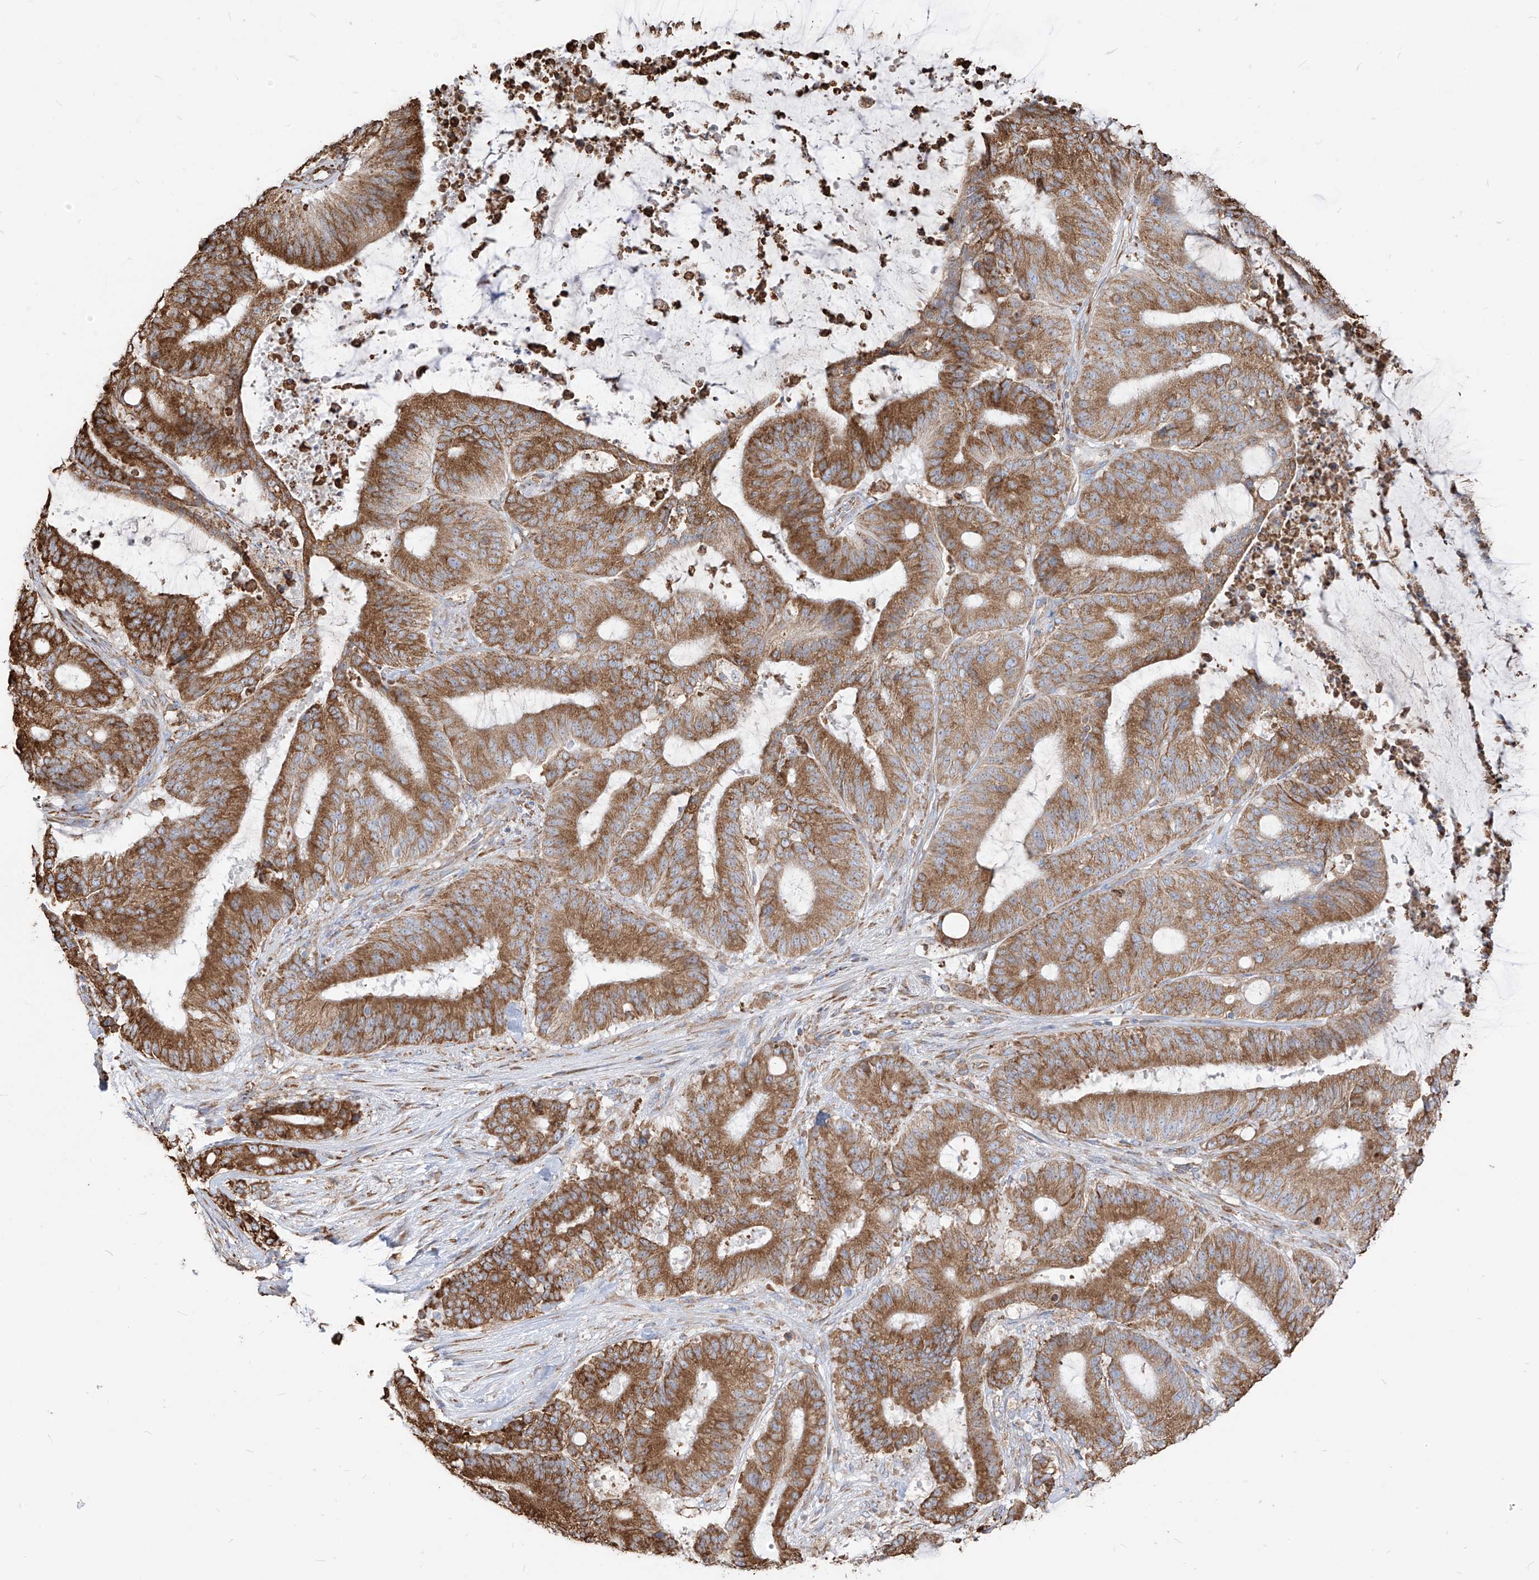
{"staining": {"intensity": "moderate", "quantity": ">75%", "location": "cytoplasmic/membranous"}, "tissue": "liver cancer", "cell_type": "Tumor cells", "image_type": "cancer", "snomed": [{"axis": "morphology", "description": "Normal tissue, NOS"}, {"axis": "morphology", "description": "Cholangiocarcinoma"}, {"axis": "topography", "description": "Liver"}, {"axis": "topography", "description": "Peripheral nerve tissue"}], "caption": "Liver cholangiocarcinoma stained for a protein (brown) shows moderate cytoplasmic/membranous positive staining in approximately >75% of tumor cells.", "gene": "PDIA6", "patient": {"sex": "female", "age": 73}}